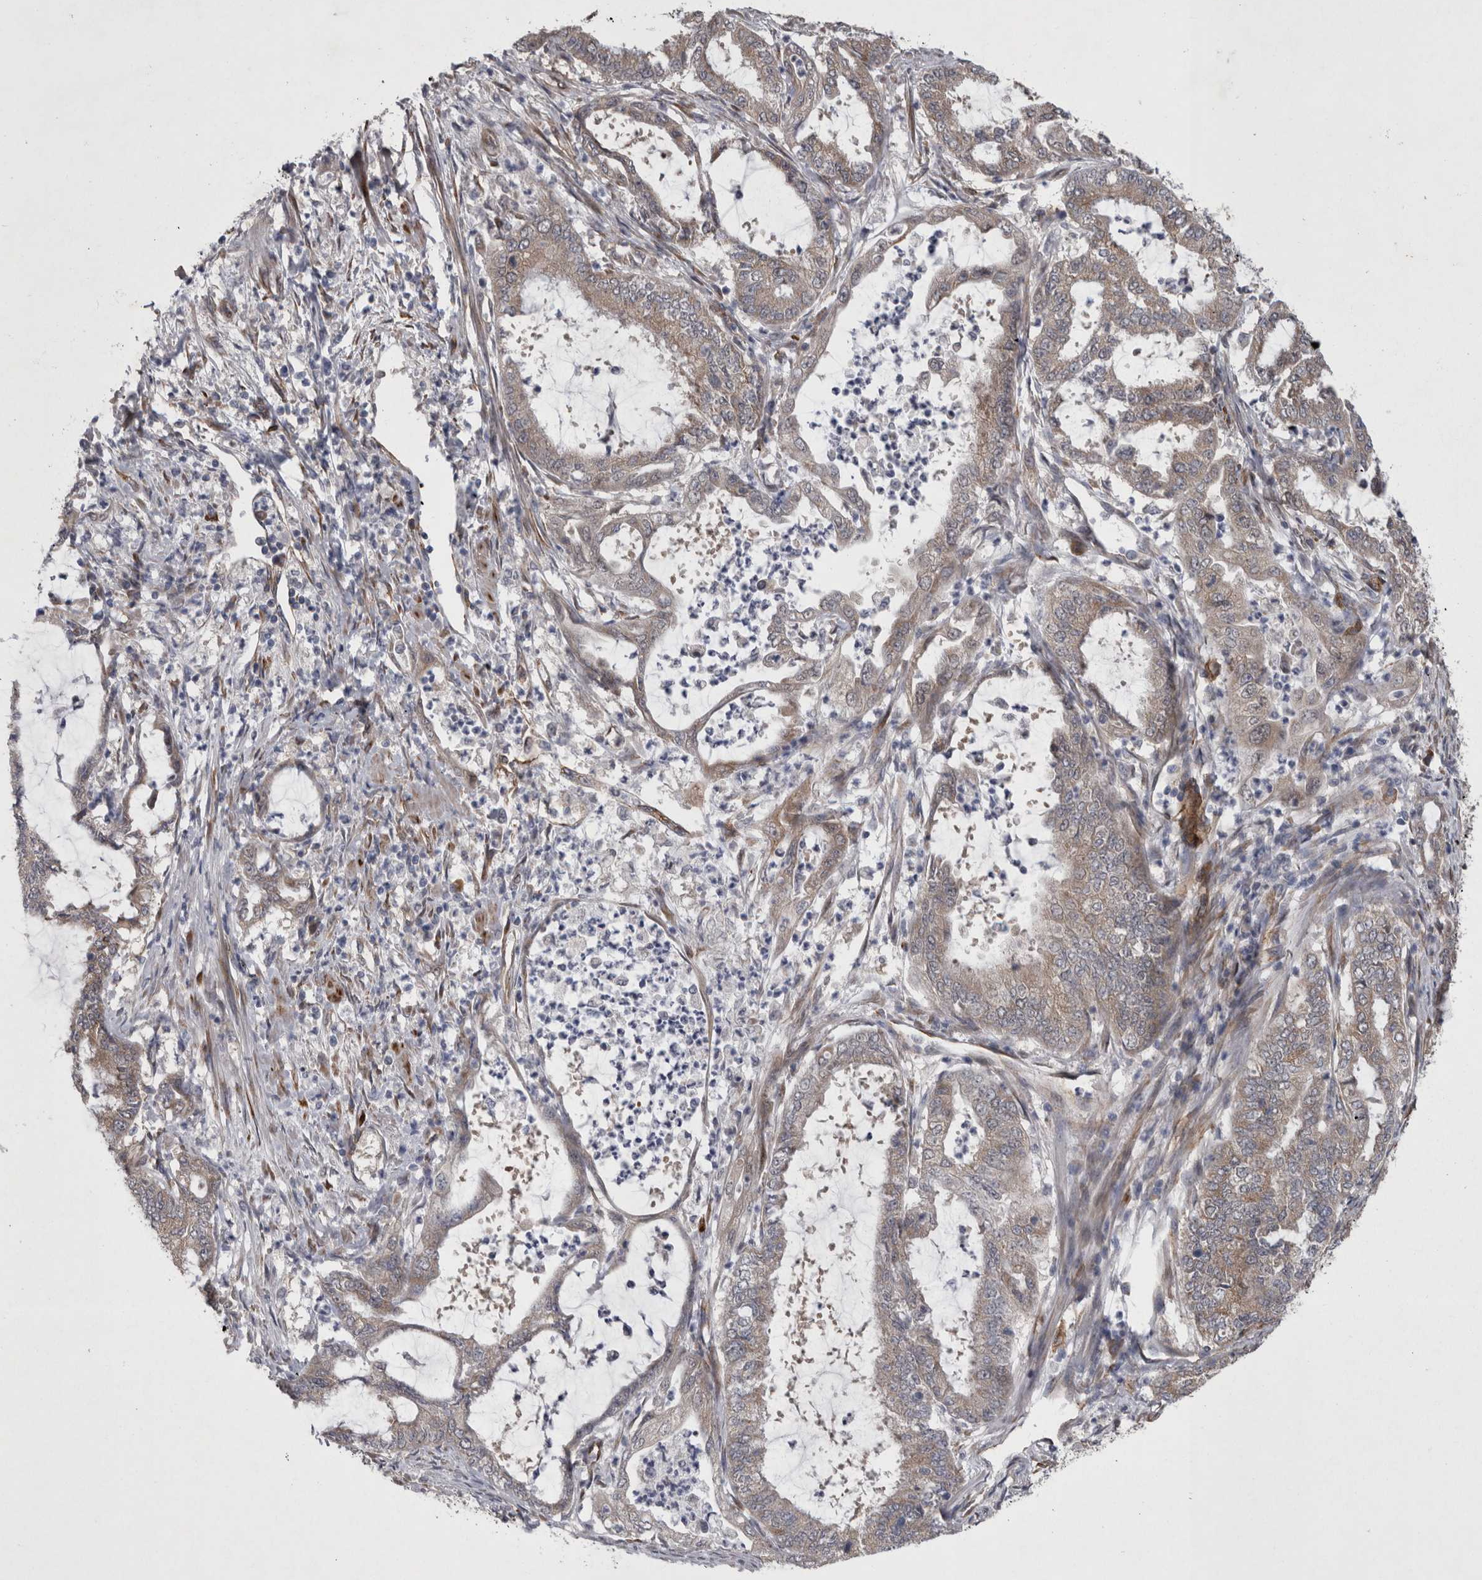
{"staining": {"intensity": "weak", "quantity": "25%-75%", "location": "cytoplasmic/membranous"}, "tissue": "endometrial cancer", "cell_type": "Tumor cells", "image_type": "cancer", "snomed": [{"axis": "morphology", "description": "Adenocarcinoma, NOS"}, {"axis": "topography", "description": "Endometrium"}], "caption": "There is low levels of weak cytoplasmic/membranous staining in tumor cells of adenocarcinoma (endometrial), as demonstrated by immunohistochemical staining (brown color).", "gene": "DDX6", "patient": {"sex": "female", "age": 51}}